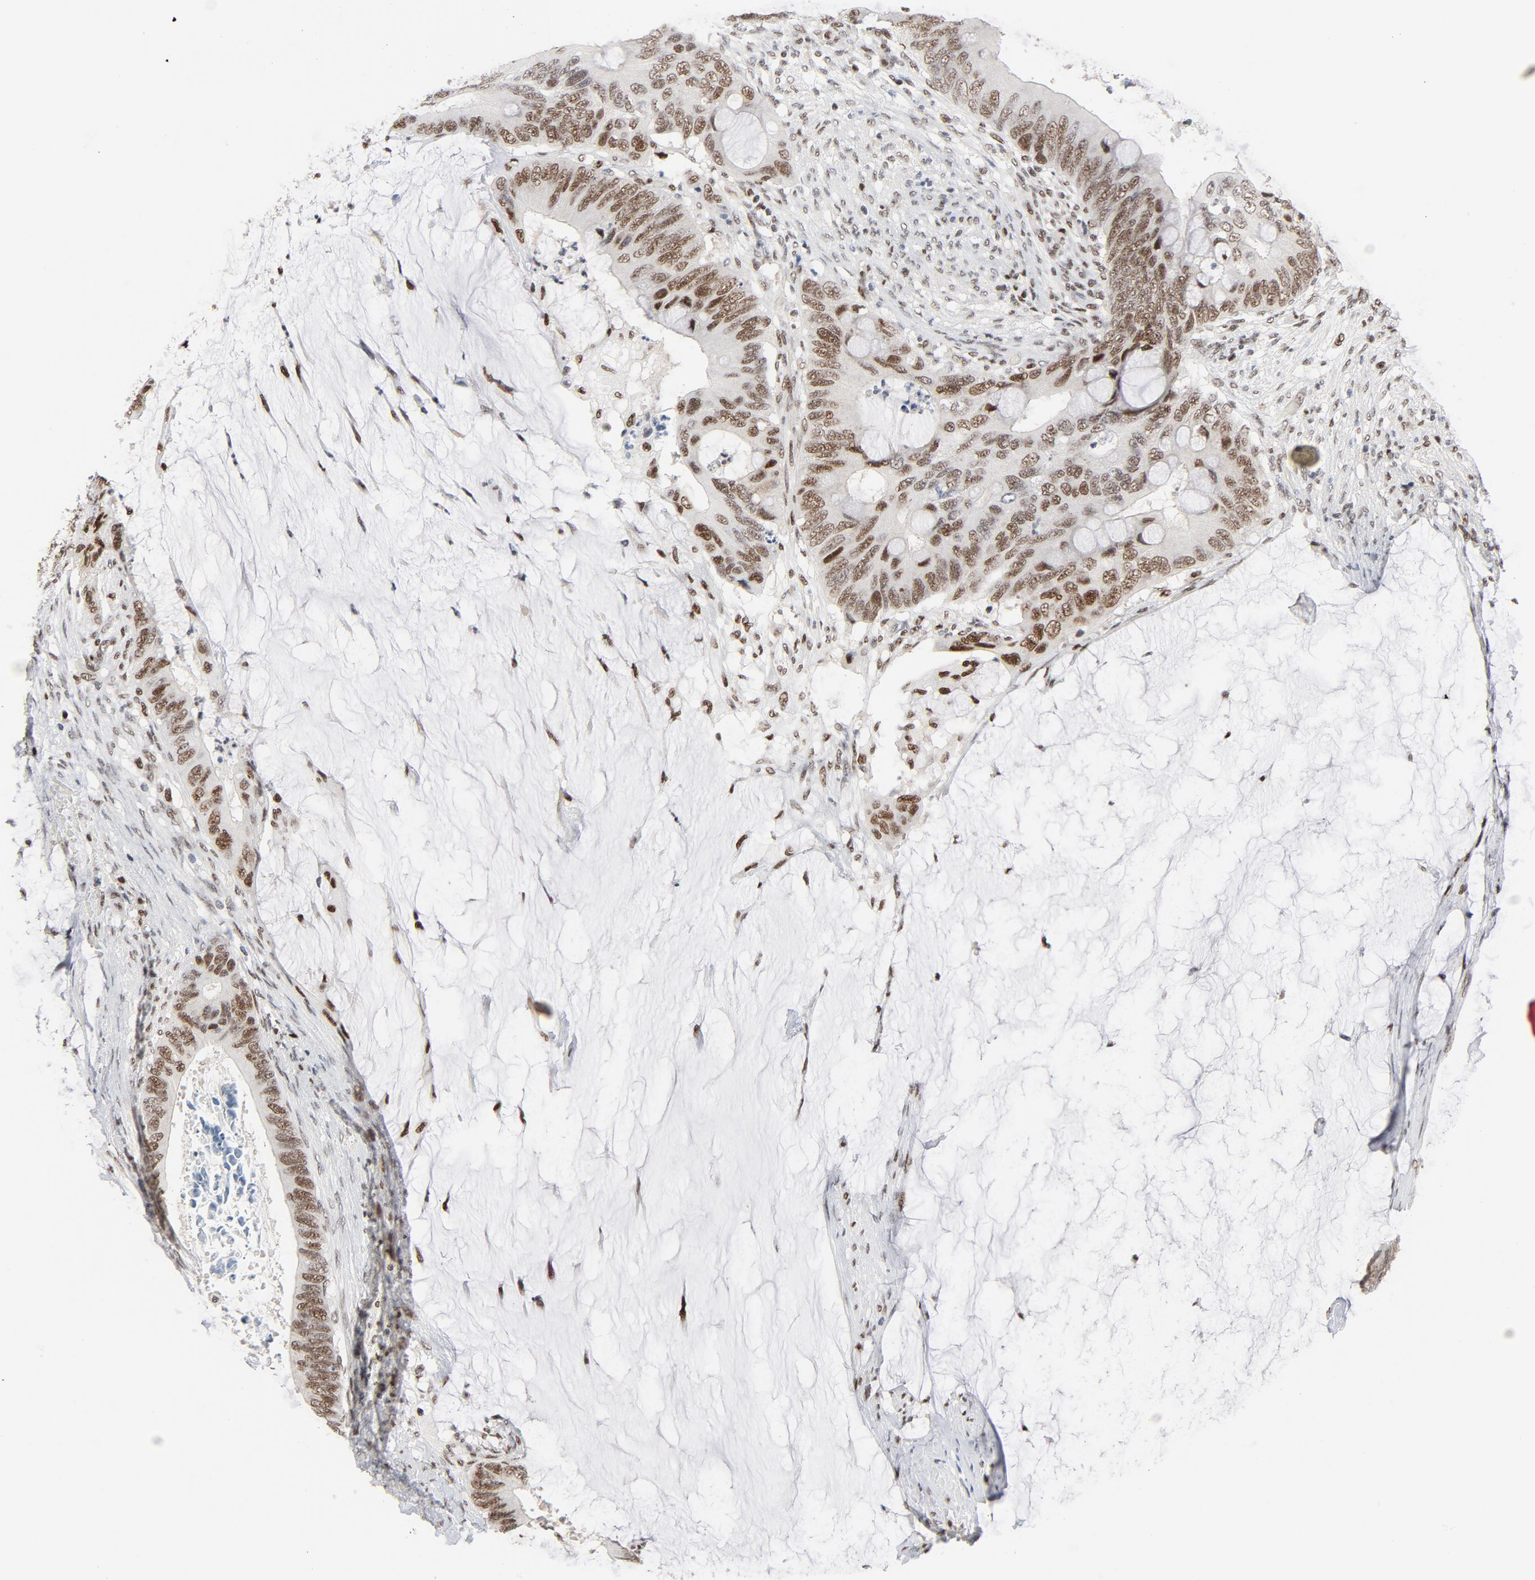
{"staining": {"intensity": "moderate", "quantity": ">75%", "location": "nuclear"}, "tissue": "colorectal cancer", "cell_type": "Tumor cells", "image_type": "cancer", "snomed": [{"axis": "morphology", "description": "Normal tissue, NOS"}, {"axis": "morphology", "description": "Adenocarcinoma, NOS"}, {"axis": "topography", "description": "Rectum"}, {"axis": "topography", "description": "Peripheral nerve tissue"}], "caption": "Colorectal cancer (adenocarcinoma) tissue reveals moderate nuclear expression in approximately >75% of tumor cells (brown staining indicates protein expression, while blue staining denotes nuclei).", "gene": "JMJD6", "patient": {"sex": "female", "age": 77}}